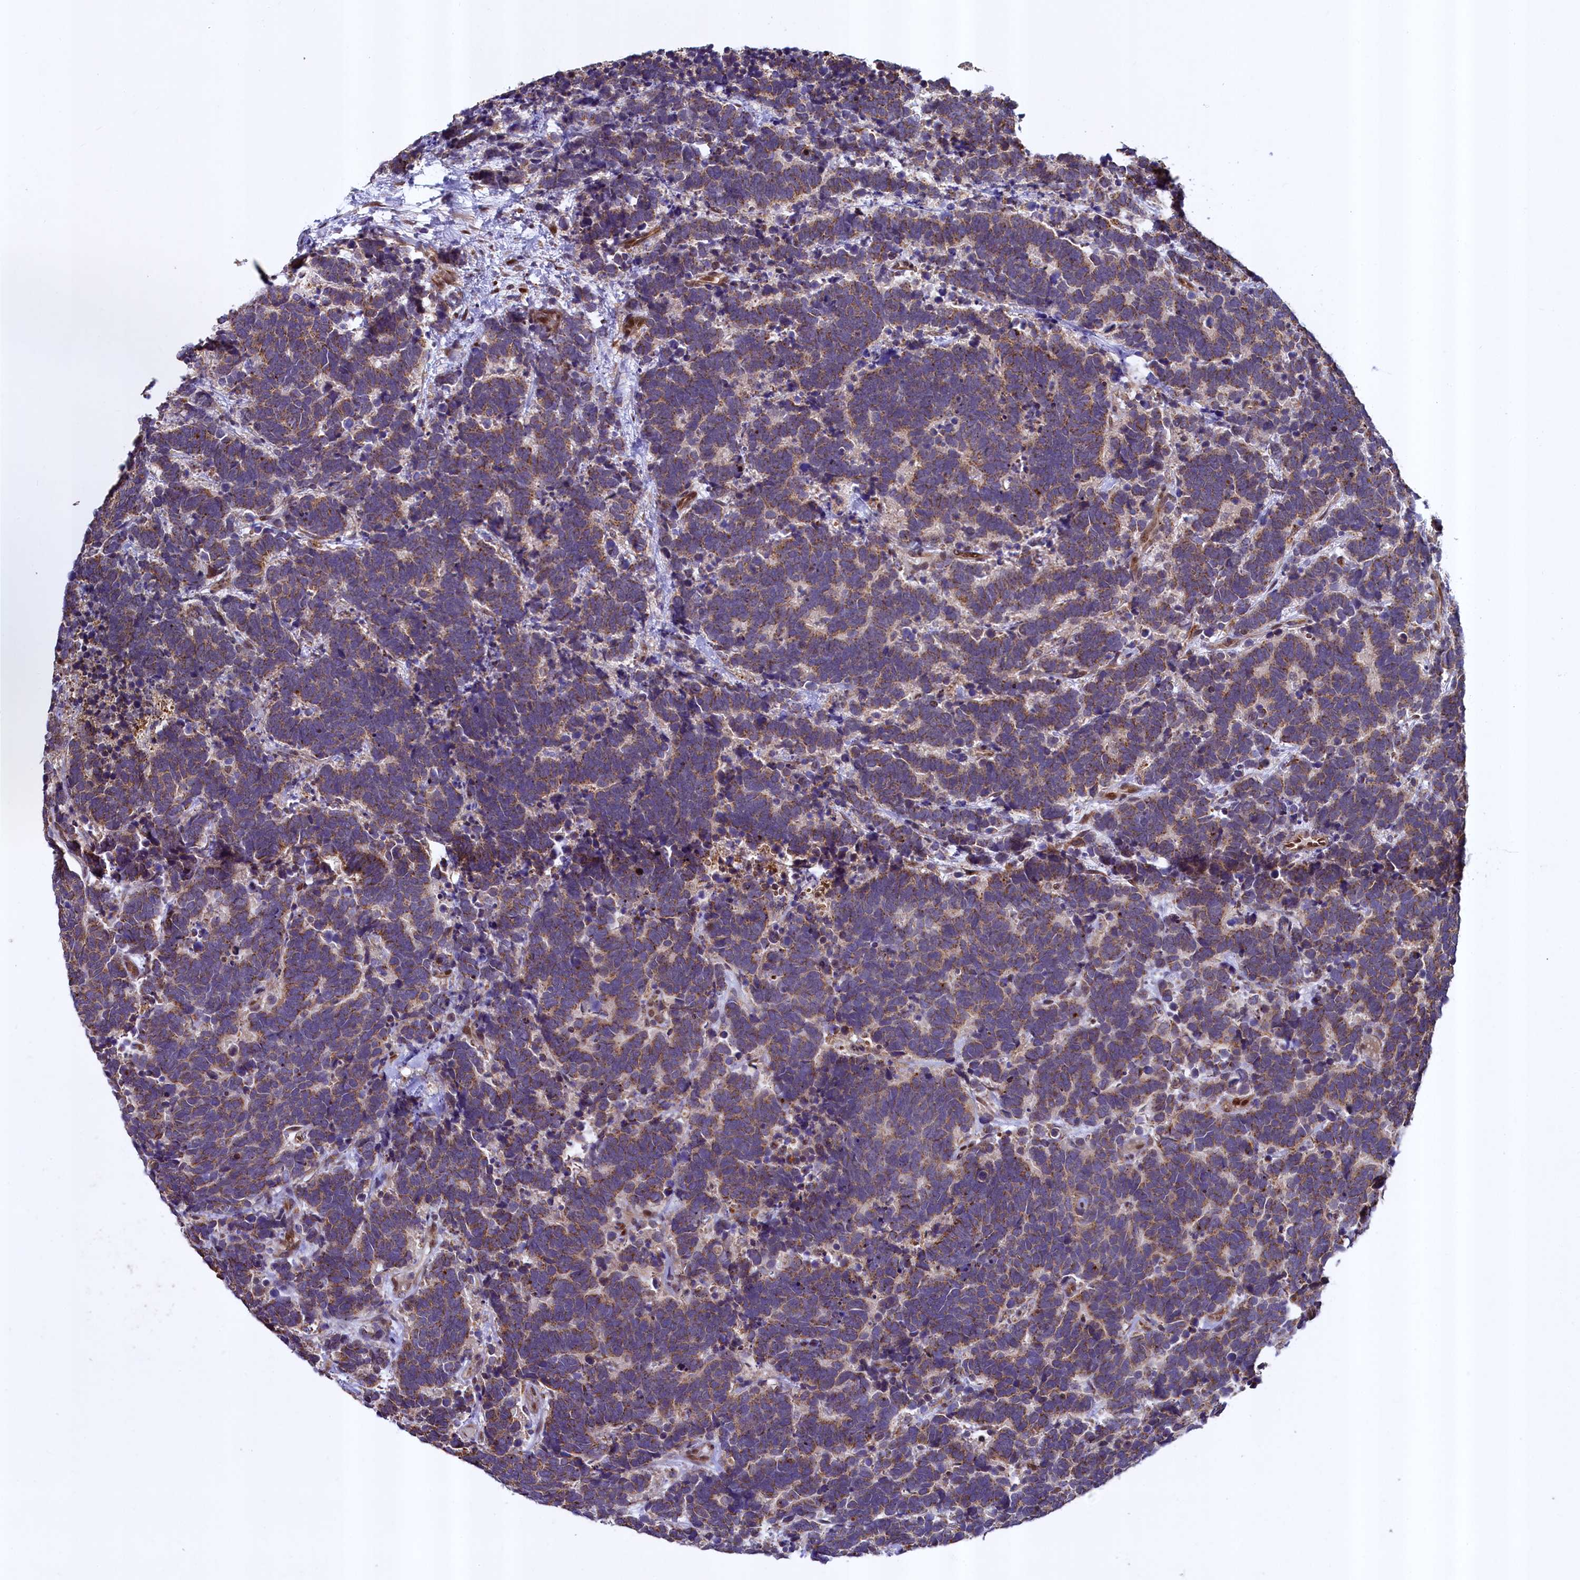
{"staining": {"intensity": "moderate", "quantity": ">75%", "location": "cytoplasmic/membranous"}, "tissue": "carcinoid", "cell_type": "Tumor cells", "image_type": "cancer", "snomed": [{"axis": "morphology", "description": "Carcinoma, NOS"}, {"axis": "morphology", "description": "Carcinoid, malignant, NOS"}, {"axis": "topography", "description": "Urinary bladder"}], "caption": "Carcinoid tissue displays moderate cytoplasmic/membranous positivity in about >75% of tumor cells, visualized by immunohistochemistry. (DAB (3,3'-diaminobenzidine) IHC with brightfield microscopy, high magnification).", "gene": "ZNF577", "patient": {"sex": "male", "age": 57}}